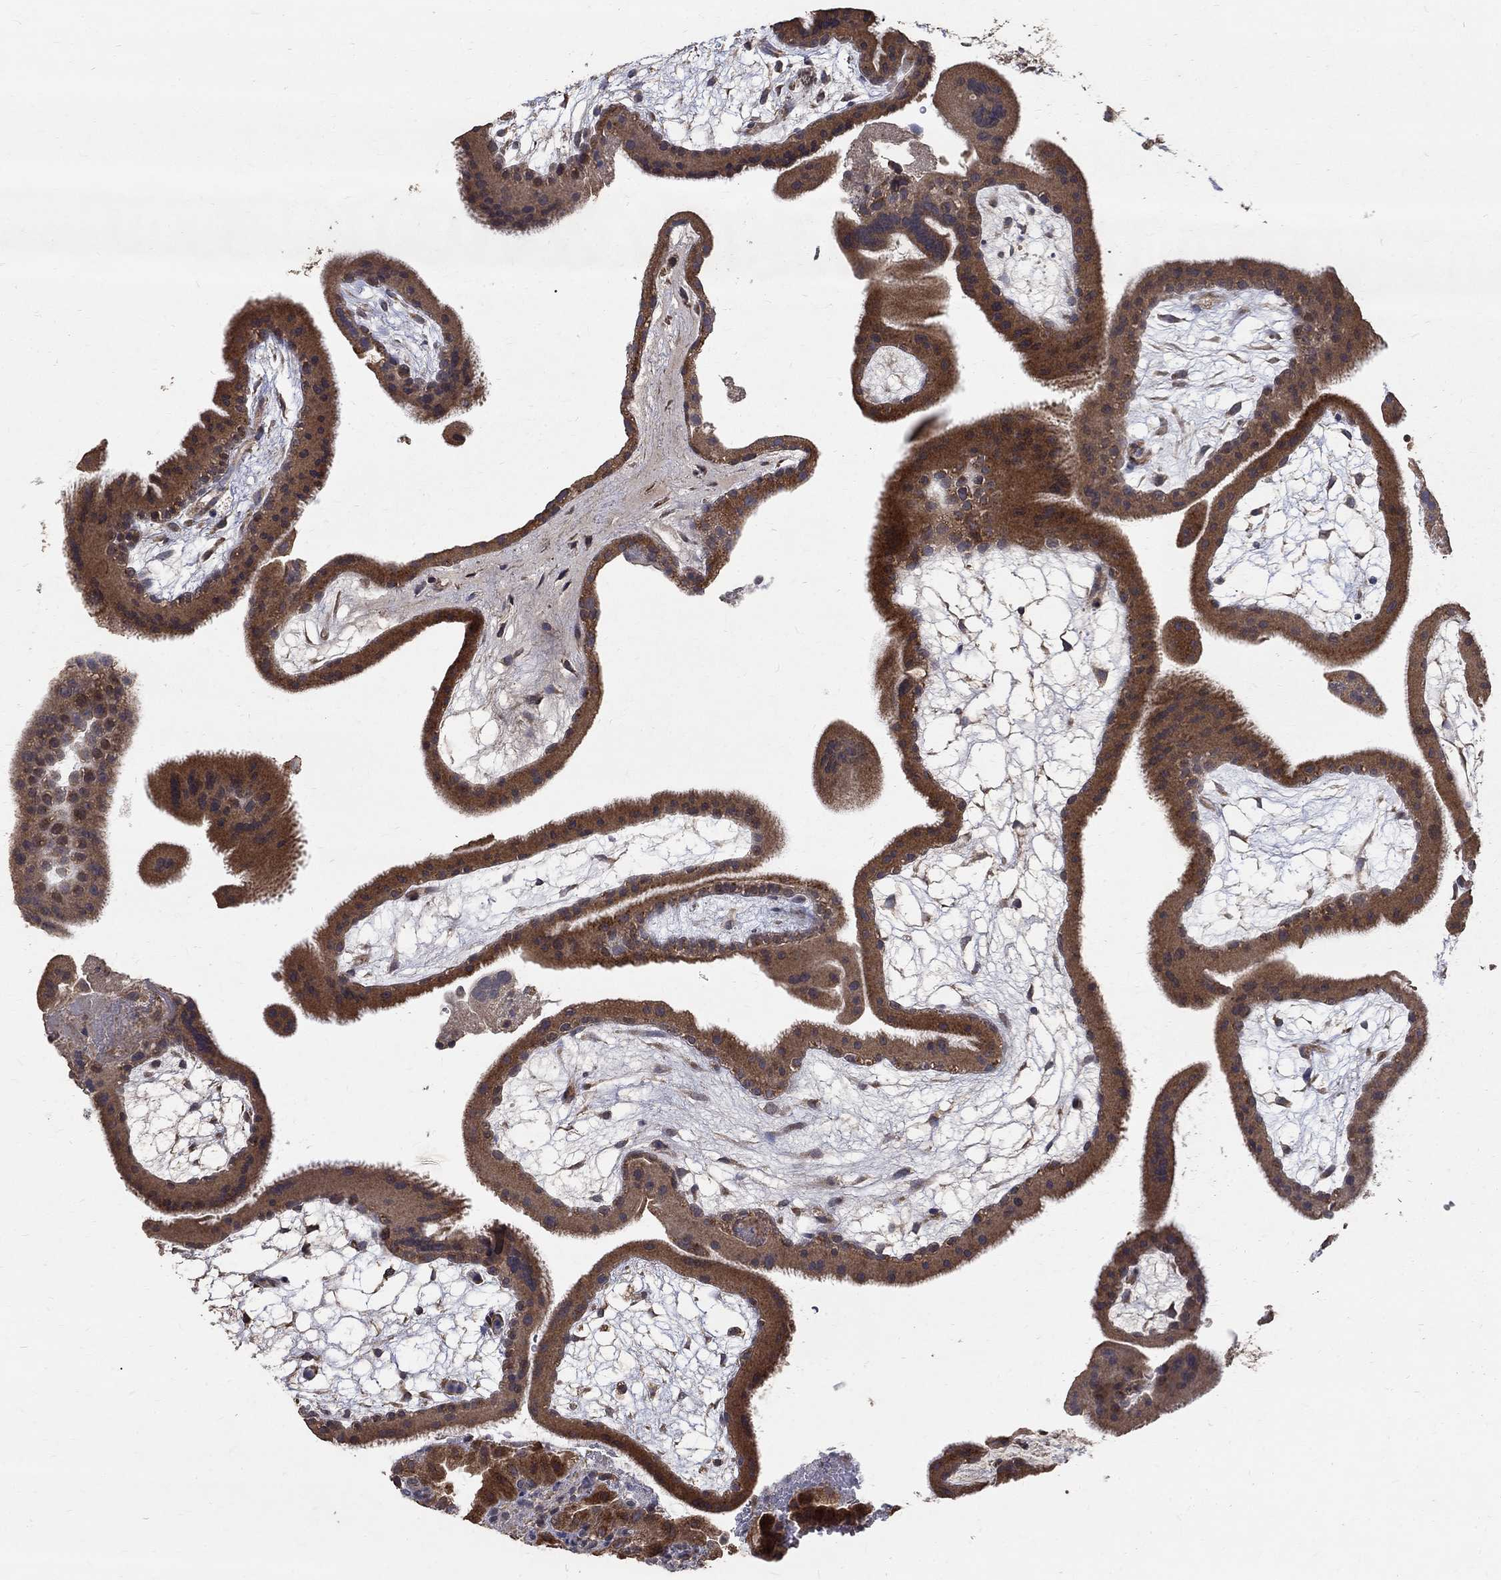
{"staining": {"intensity": "weak", "quantity": ">75%", "location": "cytoplasmic/membranous"}, "tissue": "placenta", "cell_type": "Decidual cells", "image_type": "normal", "snomed": [{"axis": "morphology", "description": "Normal tissue, NOS"}, {"axis": "topography", "description": "Placenta"}], "caption": "Immunohistochemical staining of normal placenta exhibits weak cytoplasmic/membranous protein expression in about >75% of decidual cells. The staining was performed using DAB, with brown indicating positive protein expression. Nuclei are stained blue with hematoxylin.", "gene": "C17orf75", "patient": {"sex": "female", "age": 19}}